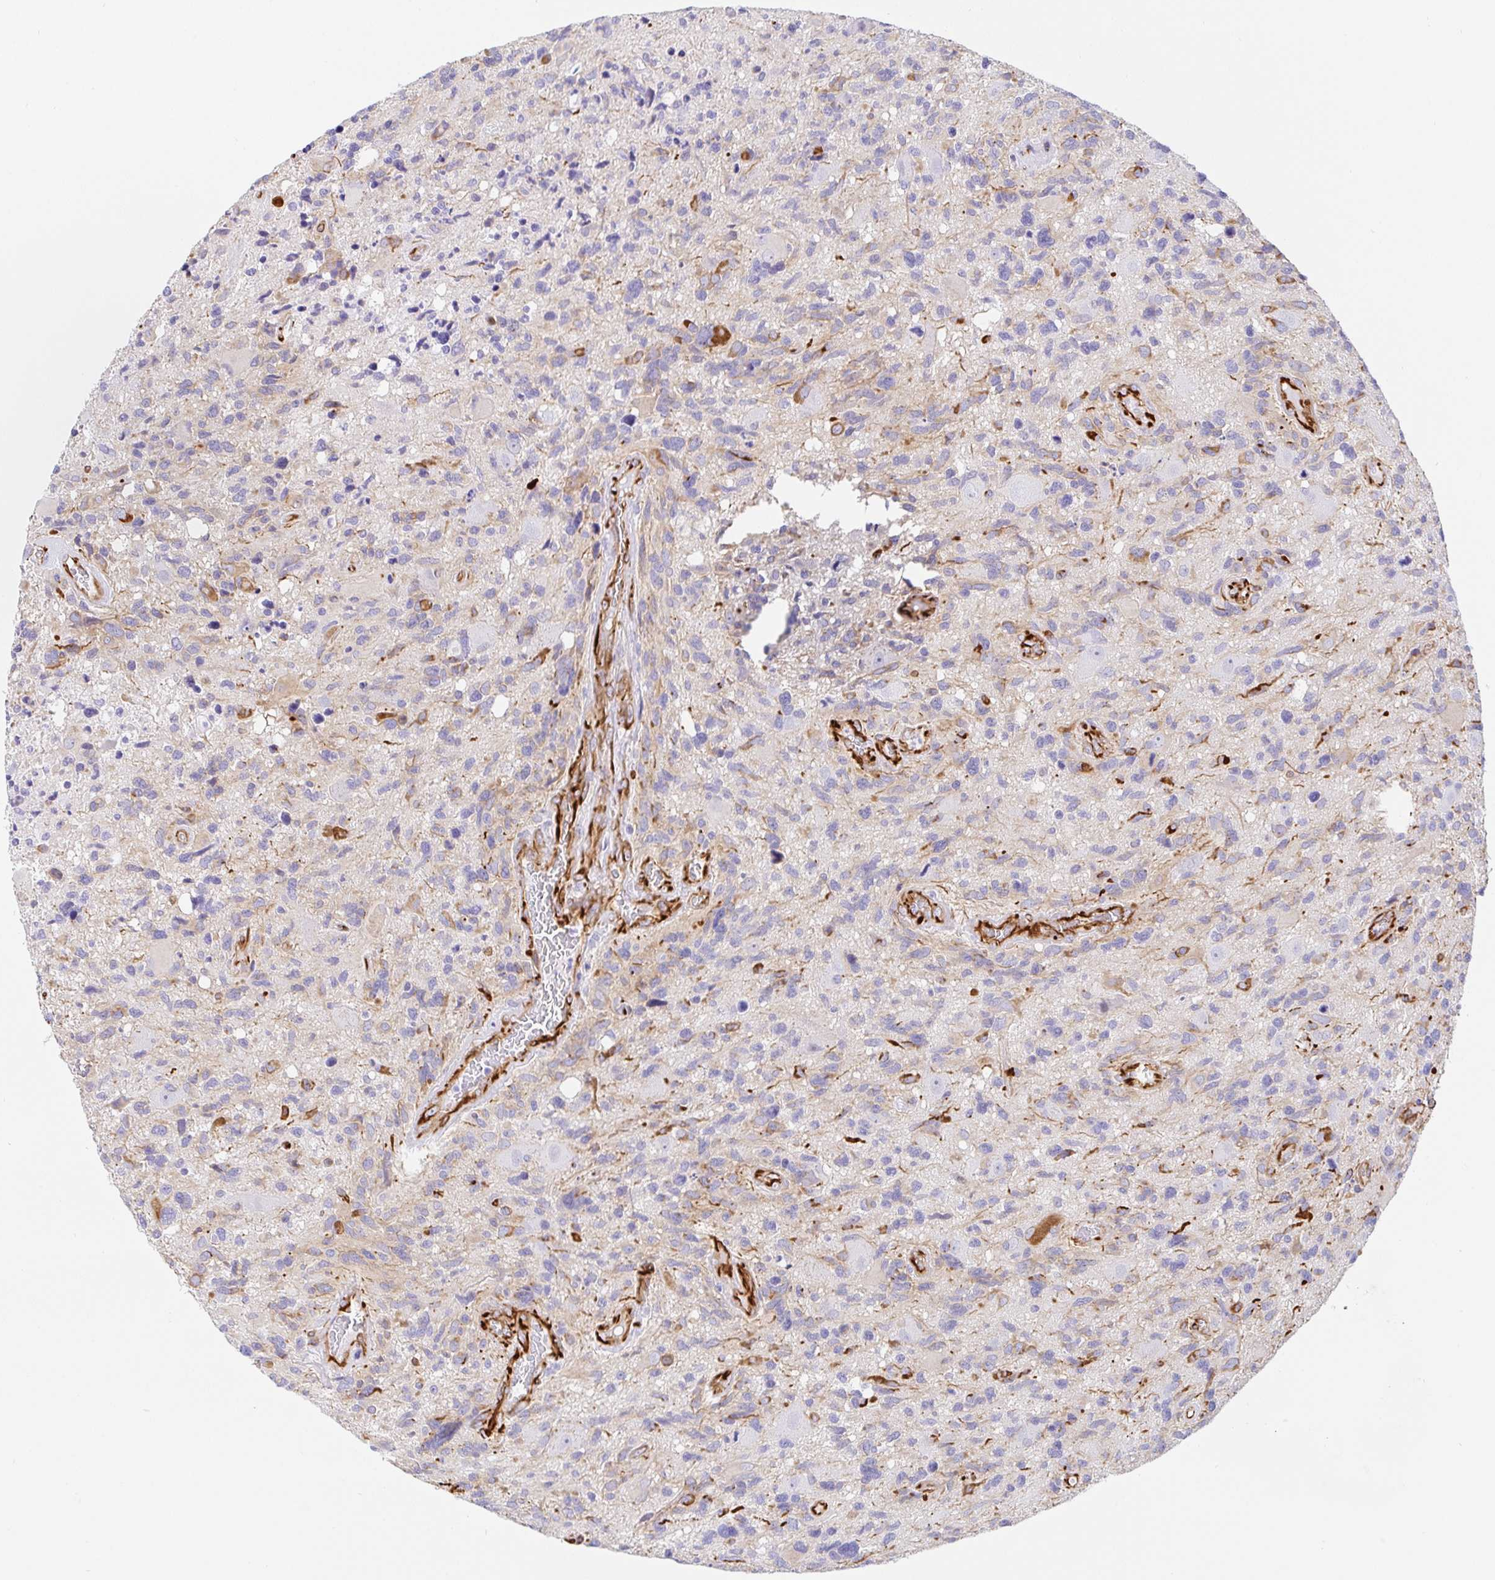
{"staining": {"intensity": "negative", "quantity": "none", "location": "none"}, "tissue": "glioma", "cell_type": "Tumor cells", "image_type": "cancer", "snomed": [{"axis": "morphology", "description": "Glioma, malignant, High grade"}, {"axis": "topography", "description": "Brain"}], "caption": "DAB (3,3'-diaminobenzidine) immunohistochemical staining of glioma demonstrates no significant expression in tumor cells.", "gene": "DOCK1", "patient": {"sex": "male", "age": 49}}